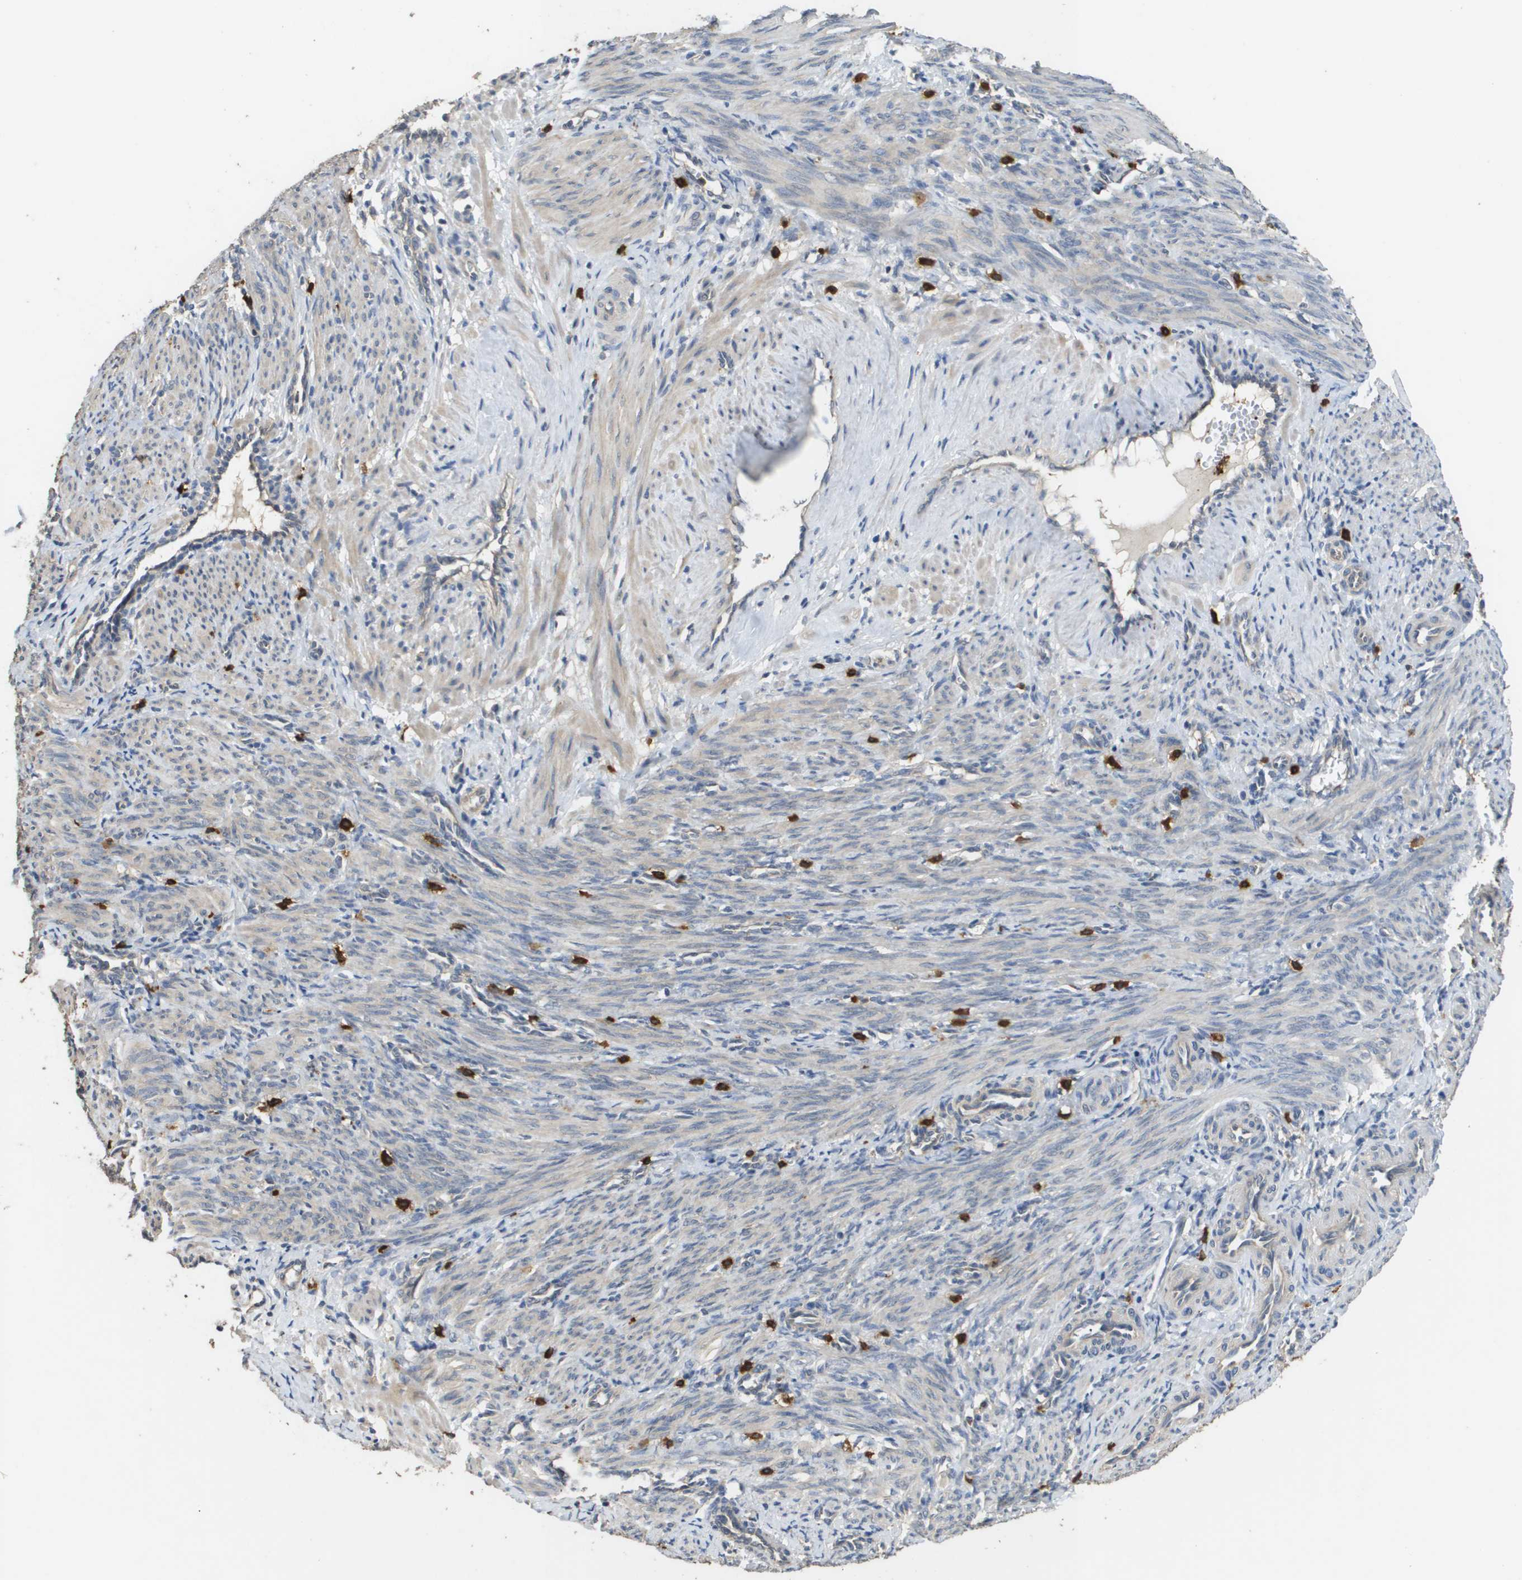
{"staining": {"intensity": "weak", "quantity": "25%-75%", "location": "cytoplasmic/membranous"}, "tissue": "smooth muscle", "cell_type": "Smooth muscle cells", "image_type": "normal", "snomed": [{"axis": "morphology", "description": "Normal tissue, NOS"}, {"axis": "topography", "description": "Endometrium"}], "caption": "Smooth muscle was stained to show a protein in brown. There is low levels of weak cytoplasmic/membranous expression in about 25%-75% of smooth muscle cells. (DAB (3,3'-diaminobenzidine) IHC, brown staining for protein, blue staining for nuclei).", "gene": "RAB27B", "patient": {"sex": "female", "age": 33}}